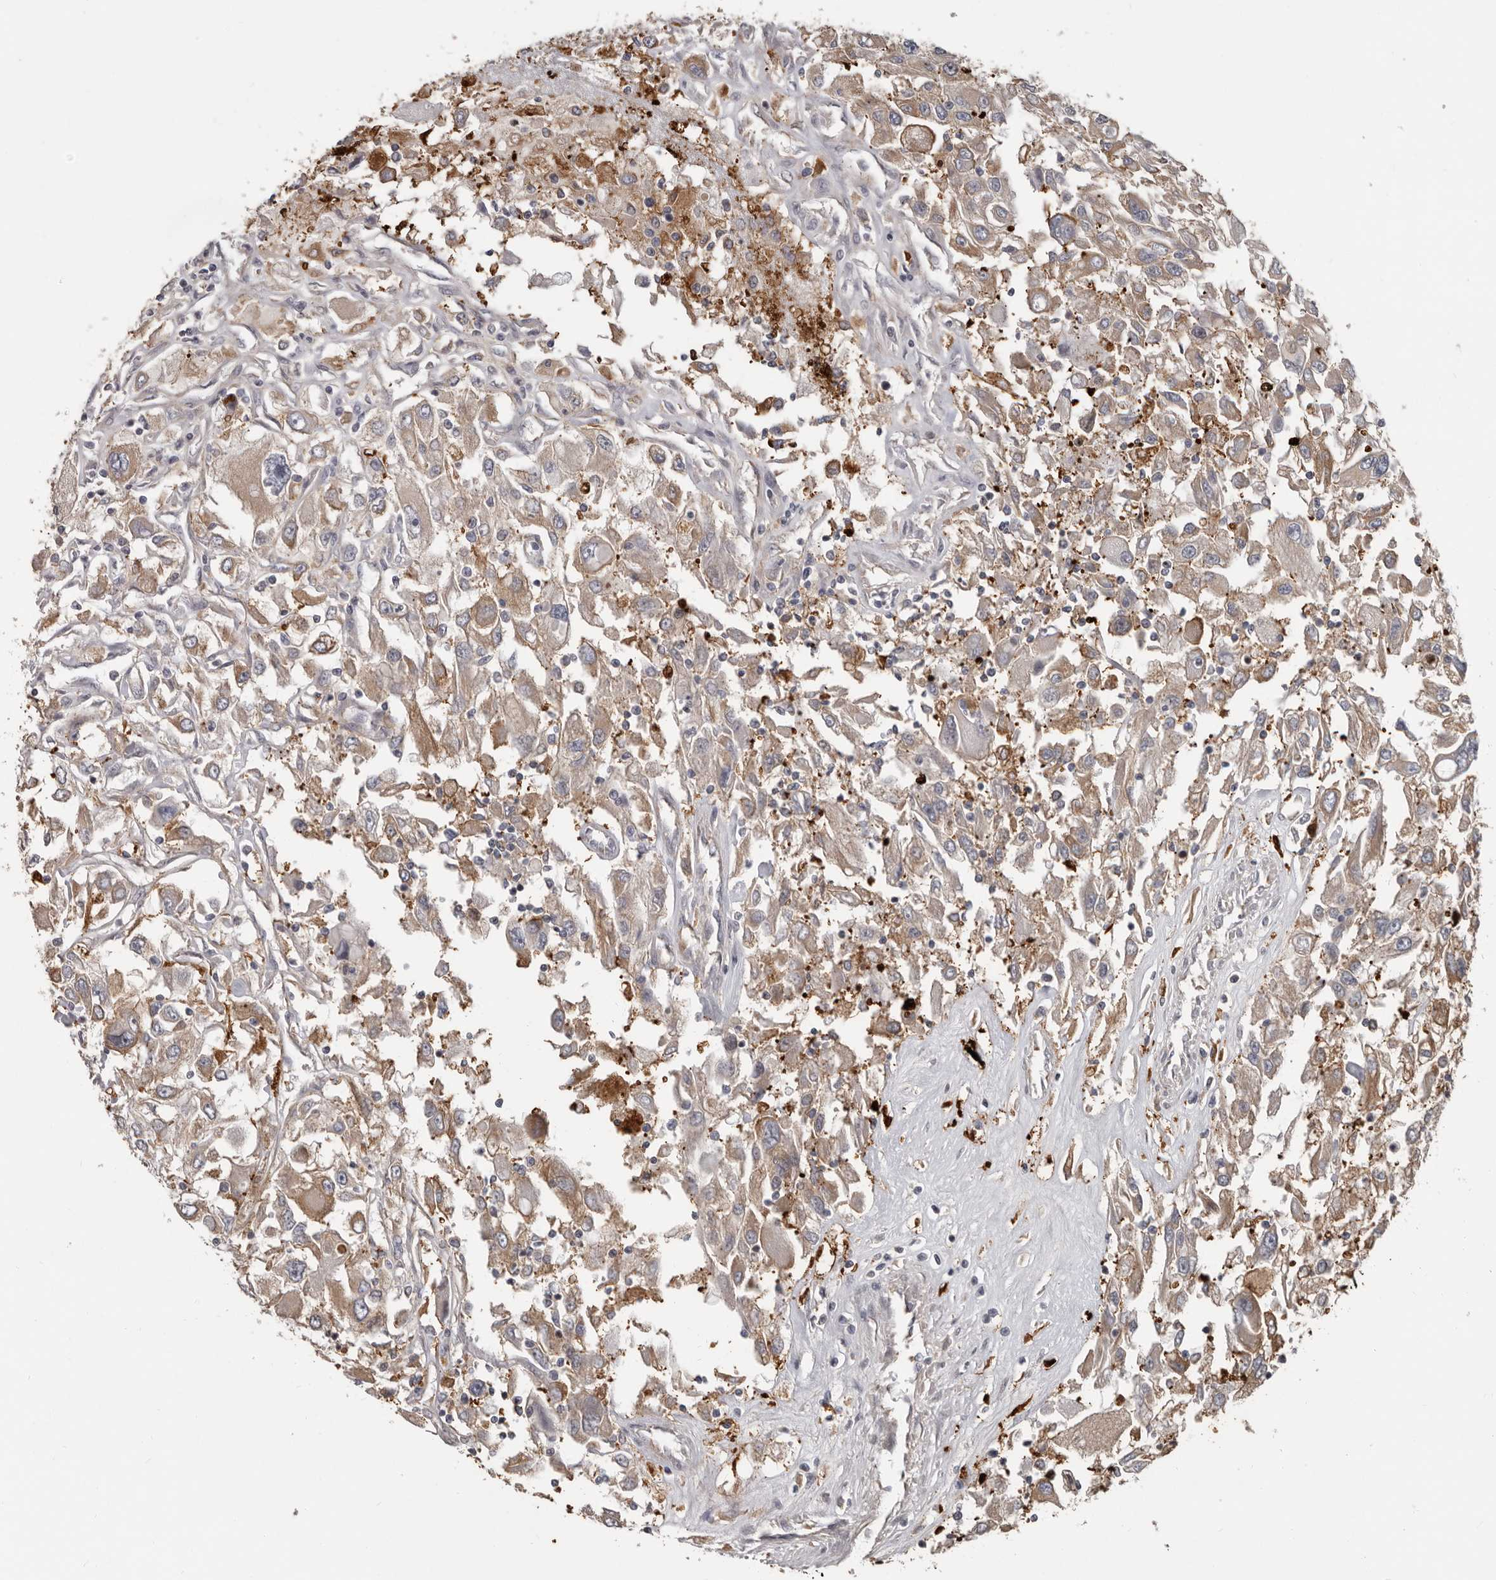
{"staining": {"intensity": "weak", "quantity": "25%-75%", "location": "cytoplasmic/membranous"}, "tissue": "renal cancer", "cell_type": "Tumor cells", "image_type": "cancer", "snomed": [{"axis": "morphology", "description": "Adenocarcinoma, NOS"}, {"axis": "topography", "description": "Kidney"}], "caption": "Tumor cells display weak cytoplasmic/membranous positivity in approximately 25%-75% of cells in renal adenocarcinoma.", "gene": "FGFR4", "patient": {"sex": "female", "age": 52}}